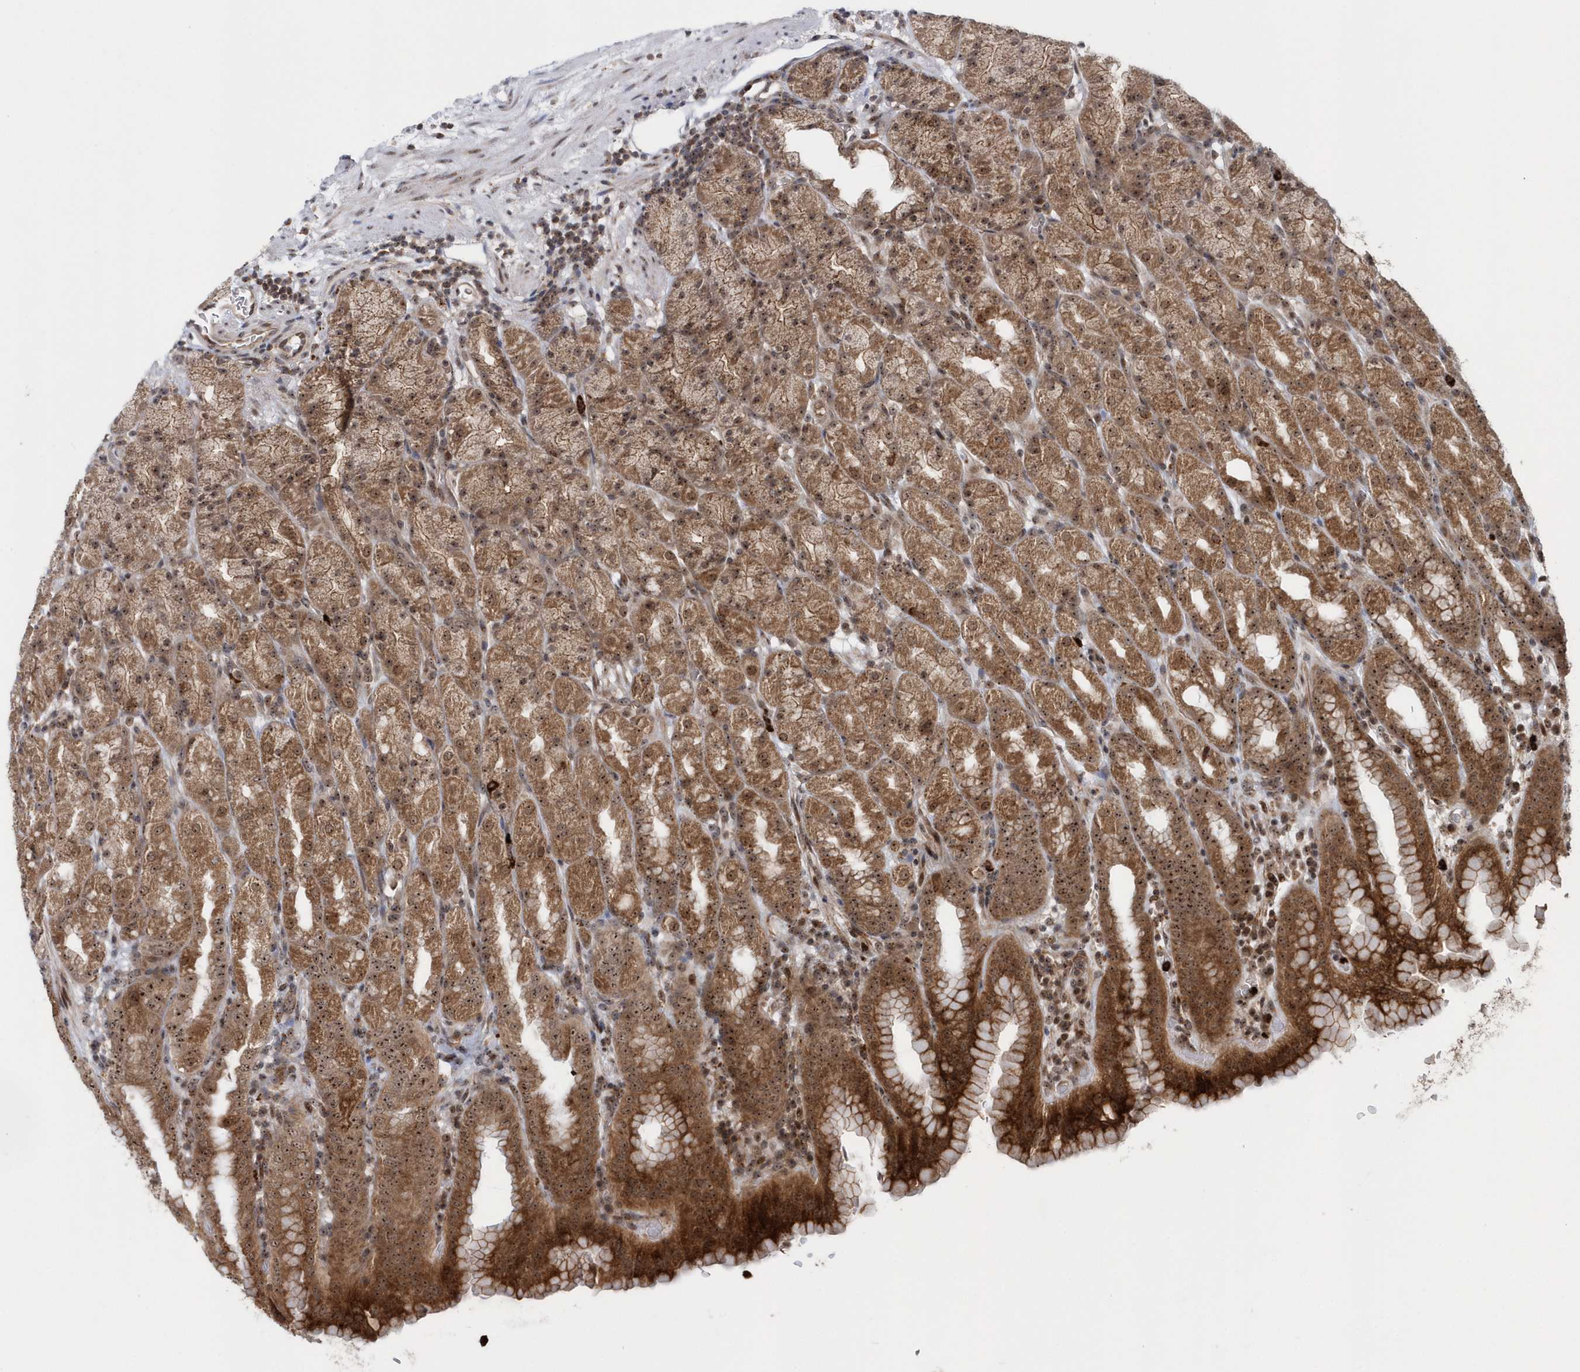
{"staining": {"intensity": "strong", "quantity": "25%-75%", "location": "cytoplasmic/membranous,nuclear"}, "tissue": "stomach", "cell_type": "Glandular cells", "image_type": "normal", "snomed": [{"axis": "morphology", "description": "Normal tissue, NOS"}, {"axis": "topography", "description": "Stomach, upper"}], "caption": "Immunohistochemical staining of normal stomach exhibits strong cytoplasmic/membranous,nuclear protein positivity in approximately 25%-75% of glandular cells.", "gene": "SOWAHB", "patient": {"sex": "male", "age": 68}}